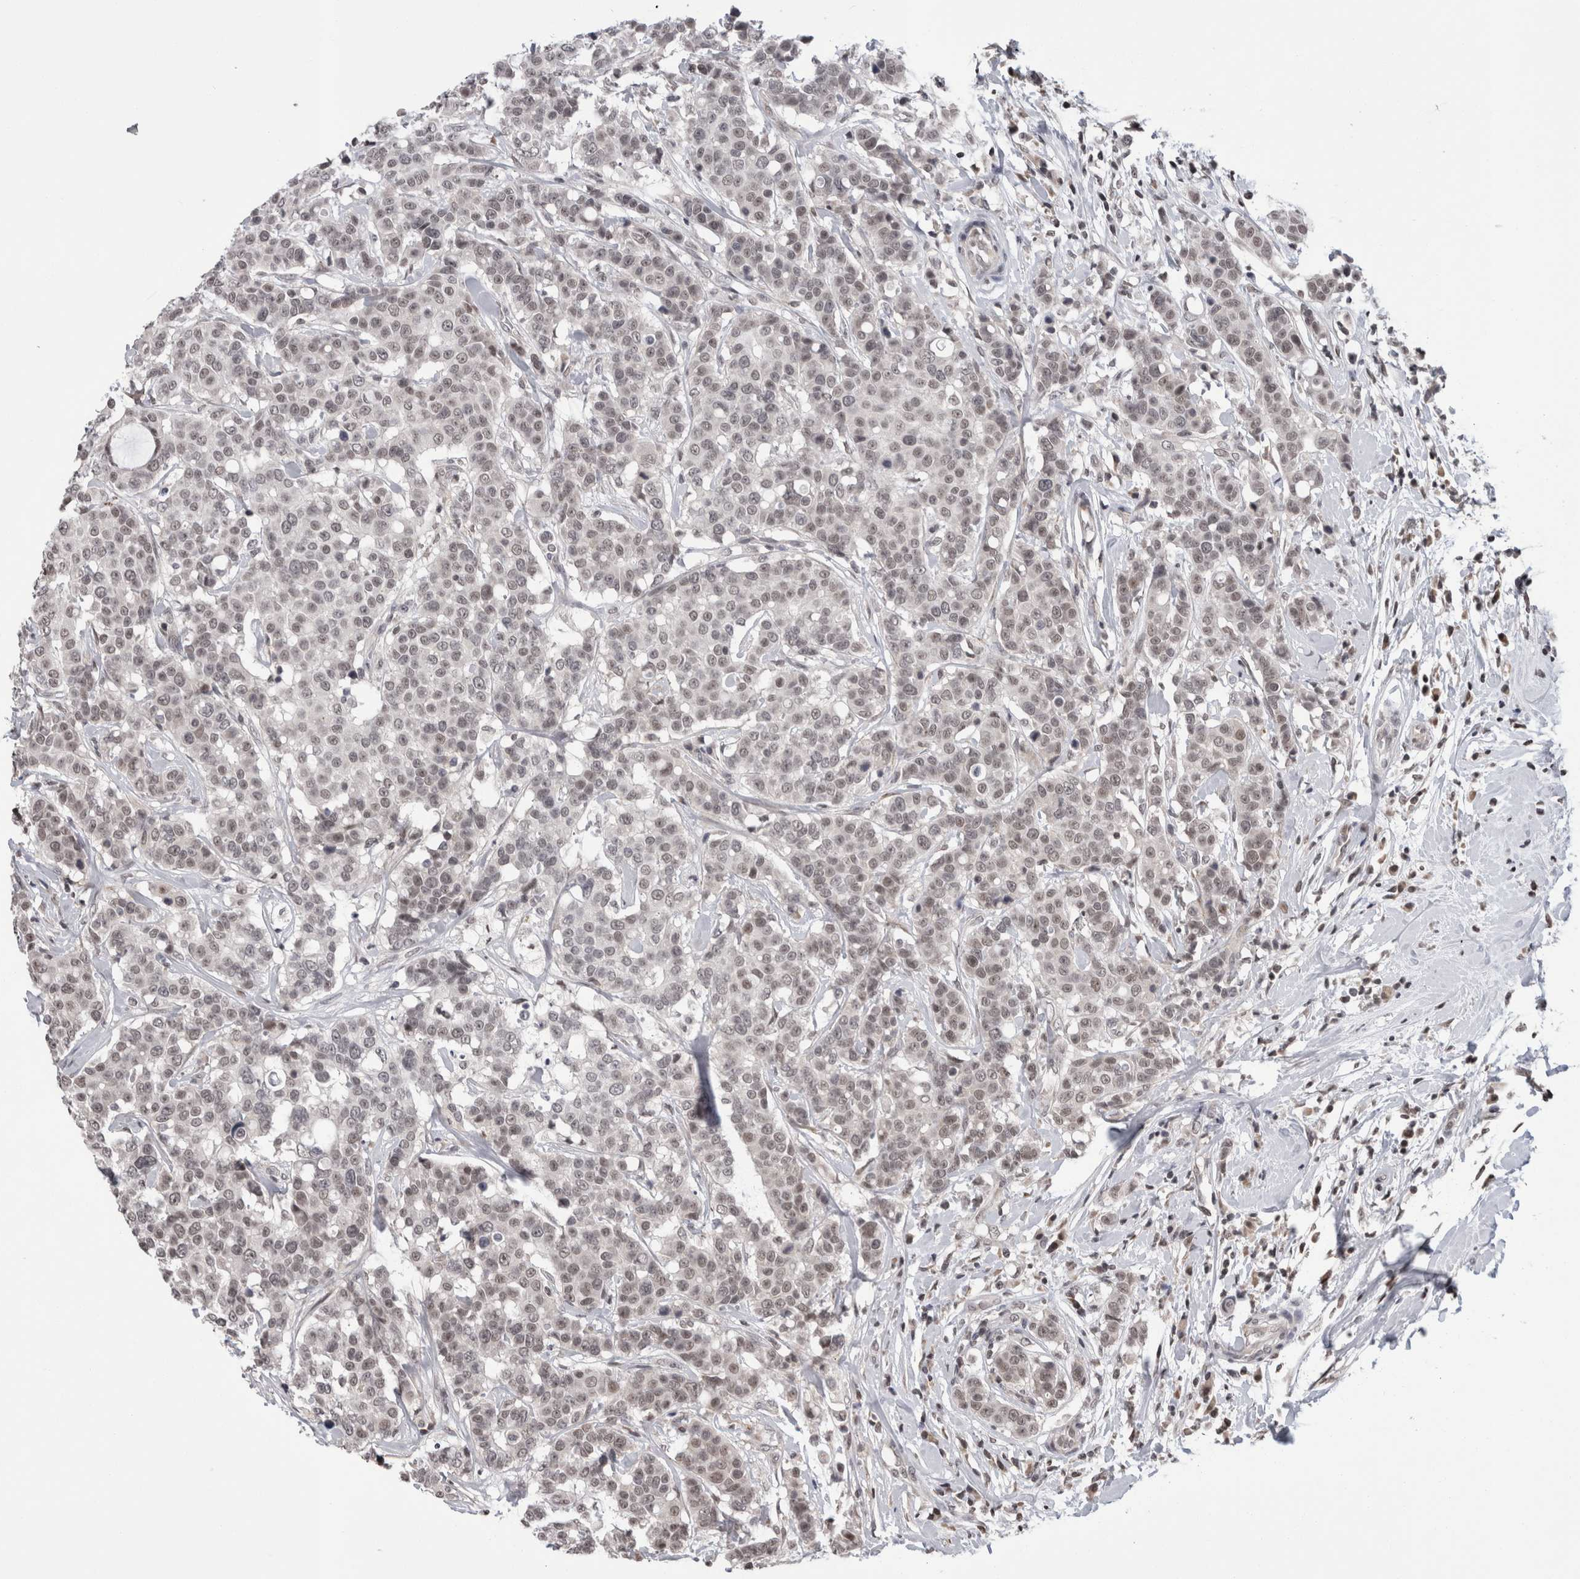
{"staining": {"intensity": "weak", "quantity": "<25%", "location": "nuclear"}, "tissue": "breast cancer", "cell_type": "Tumor cells", "image_type": "cancer", "snomed": [{"axis": "morphology", "description": "Duct carcinoma"}, {"axis": "topography", "description": "Breast"}], "caption": "Tumor cells show no significant protein expression in breast cancer. The staining is performed using DAB (3,3'-diaminobenzidine) brown chromogen with nuclei counter-stained in using hematoxylin.", "gene": "ZBTB11", "patient": {"sex": "female", "age": 27}}